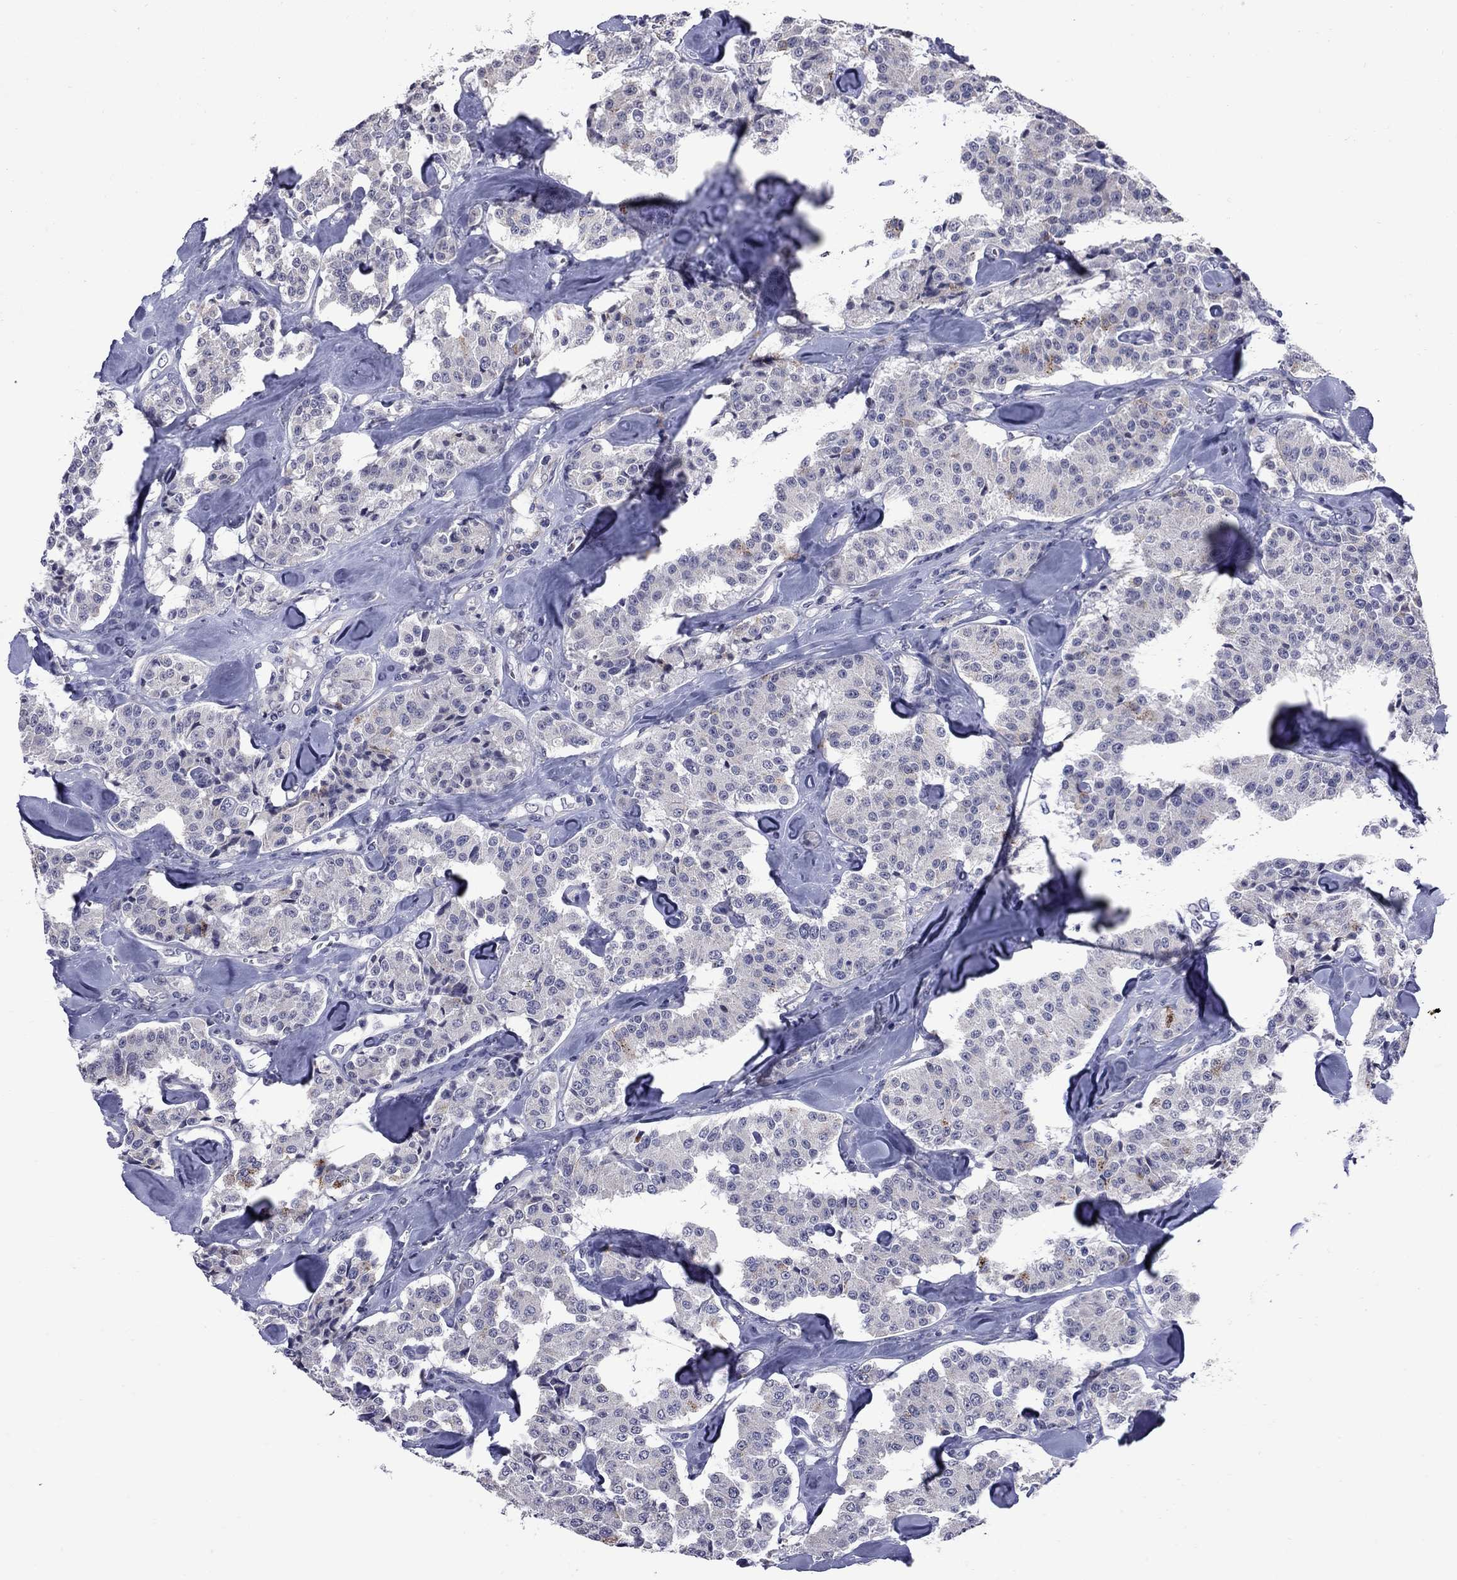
{"staining": {"intensity": "moderate", "quantity": "<25%", "location": "cytoplasmic/membranous"}, "tissue": "carcinoid", "cell_type": "Tumor cells", "image_type": "cancer", "snomed": [{"axis": "morphology", "description": "Carcinoid, malignant, NOS"}, {"axis": "topography", "description": "Pancreas"}], "caption": "Carcinoid was stained to show a protein in brown. There is low levels of moderate cytoplasmic/membranous expression in about <25% of tumor cells.", "gene": "HTR4", "patient": {"sex": "male", "age": 41}}